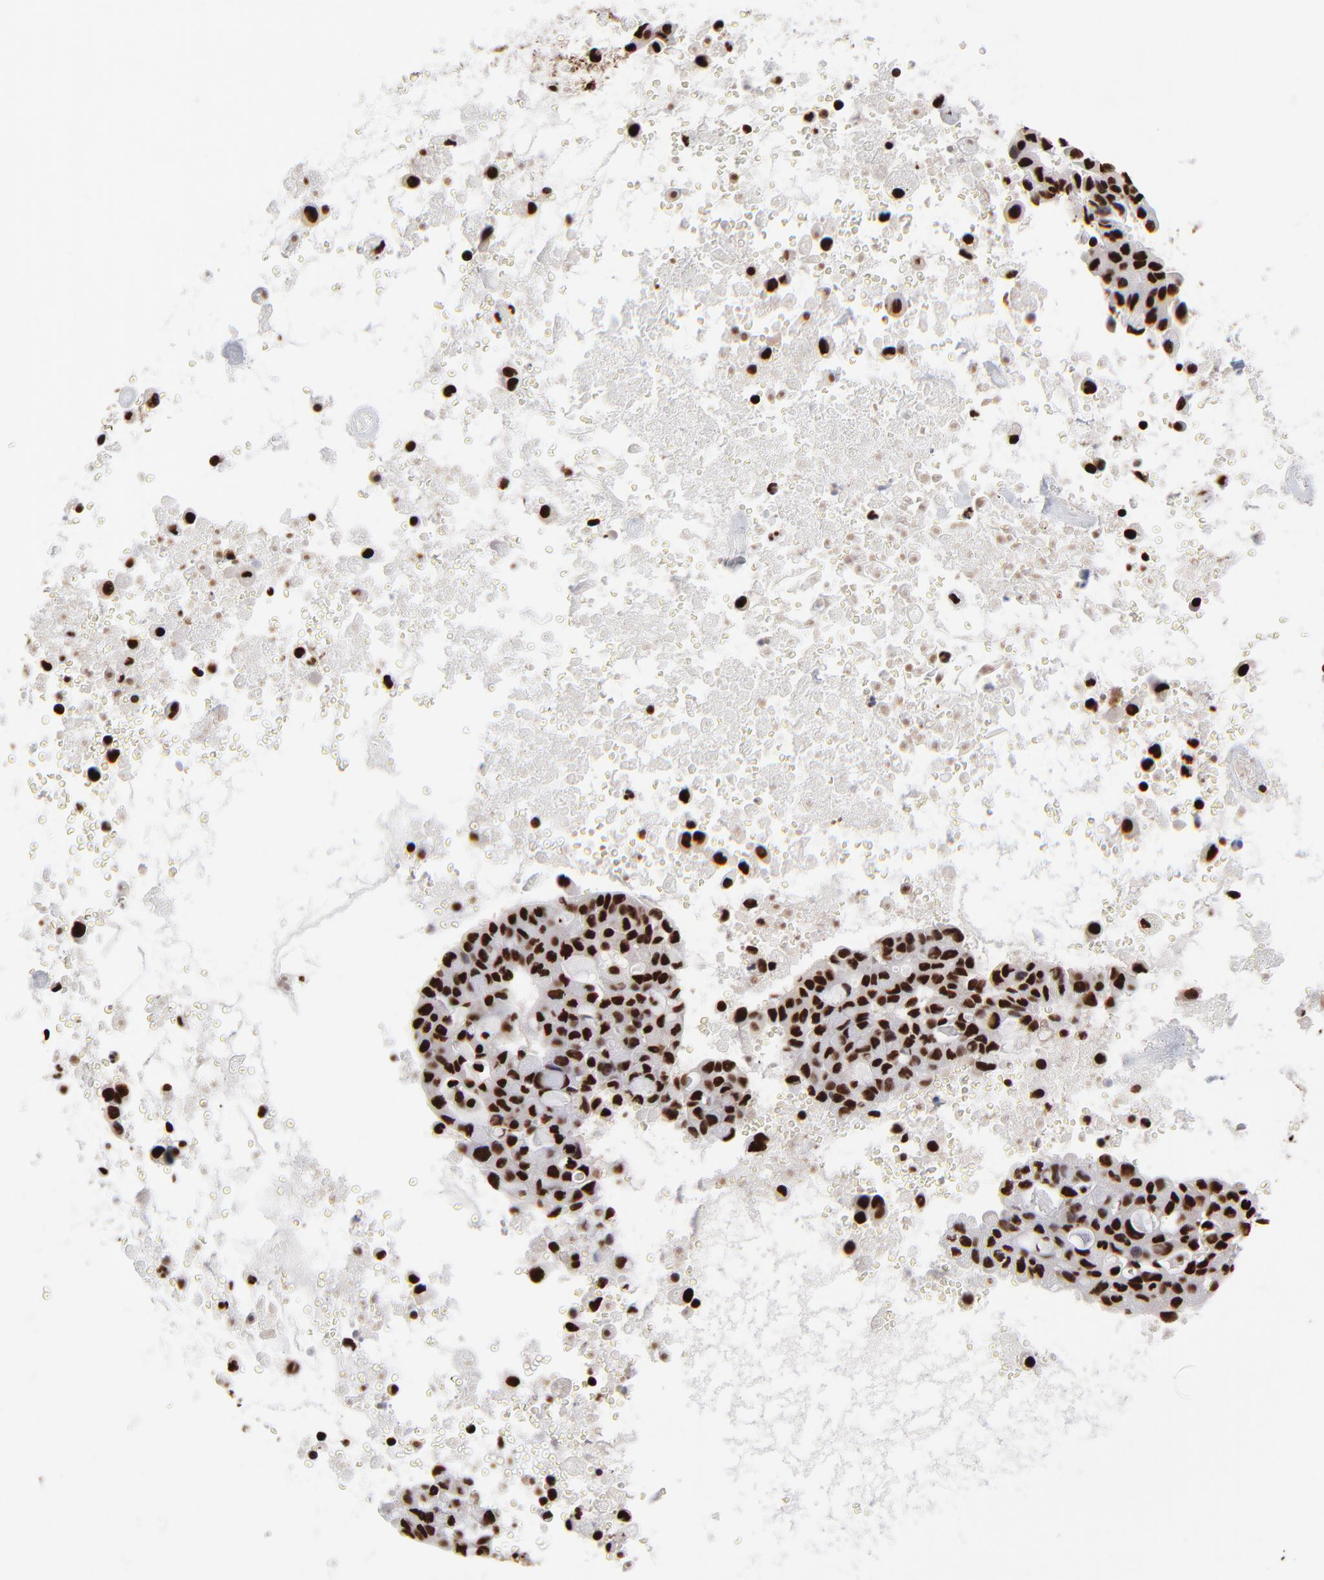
{"staining": {"intensity": "strong", "quantity": ">75%", "location": "nuclear"}, "tissue": "lung cancer", "cell_type": "Tumor cells", "image_type": "cancer", "snomed": [{"axis": "morphology", "description": "Adenocarcinoma, NOS"}, {"axis": "topography", "description": "Lung"}], "caption": "Strong nuclear protein positivity is present in about >75% of tumor cells in lung adenocarcinoma.", "gene": "ZNF544", "patient": {"sex": "female", "age": 44}}